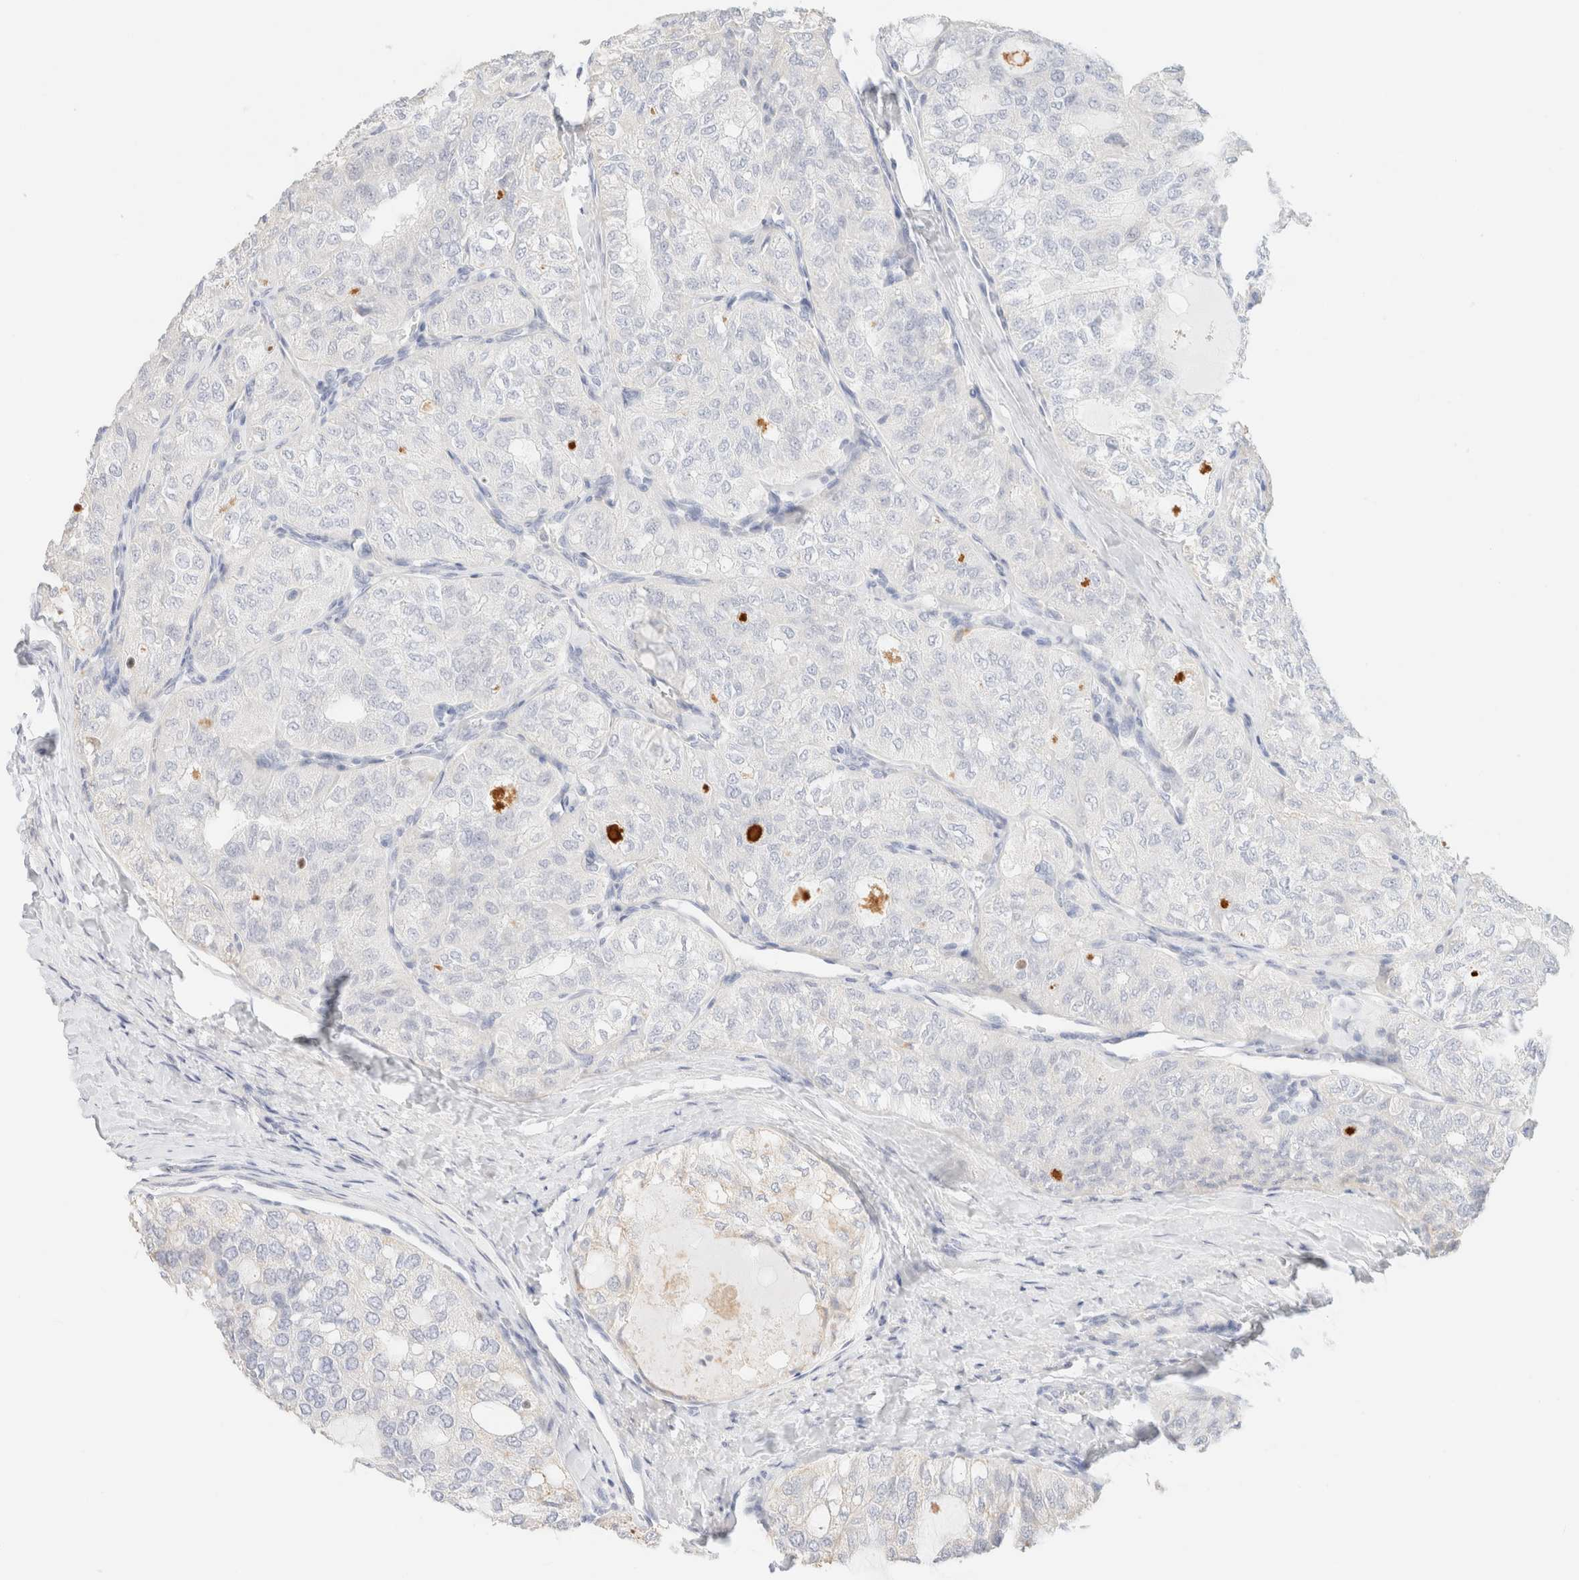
{"staining": {"intensity": "negative", "quantity": "none", "location": "none"}, "tissue": "thyroid cancer", "cell_type": "Tumor cells", "image_type": "cancer", "snomed": [{"axis": "morphology", "description": "Follicular adenoma carcinoma, NOS"}, {"axis": "topography", "description": "Thyroid gland"}], "caption": "There is no significant expression in tumor cells of thyroid cancer (follicular adenoma carcinoma).", "gene": "IKZF3", "patient": {"sex": "male", "age": 75}}